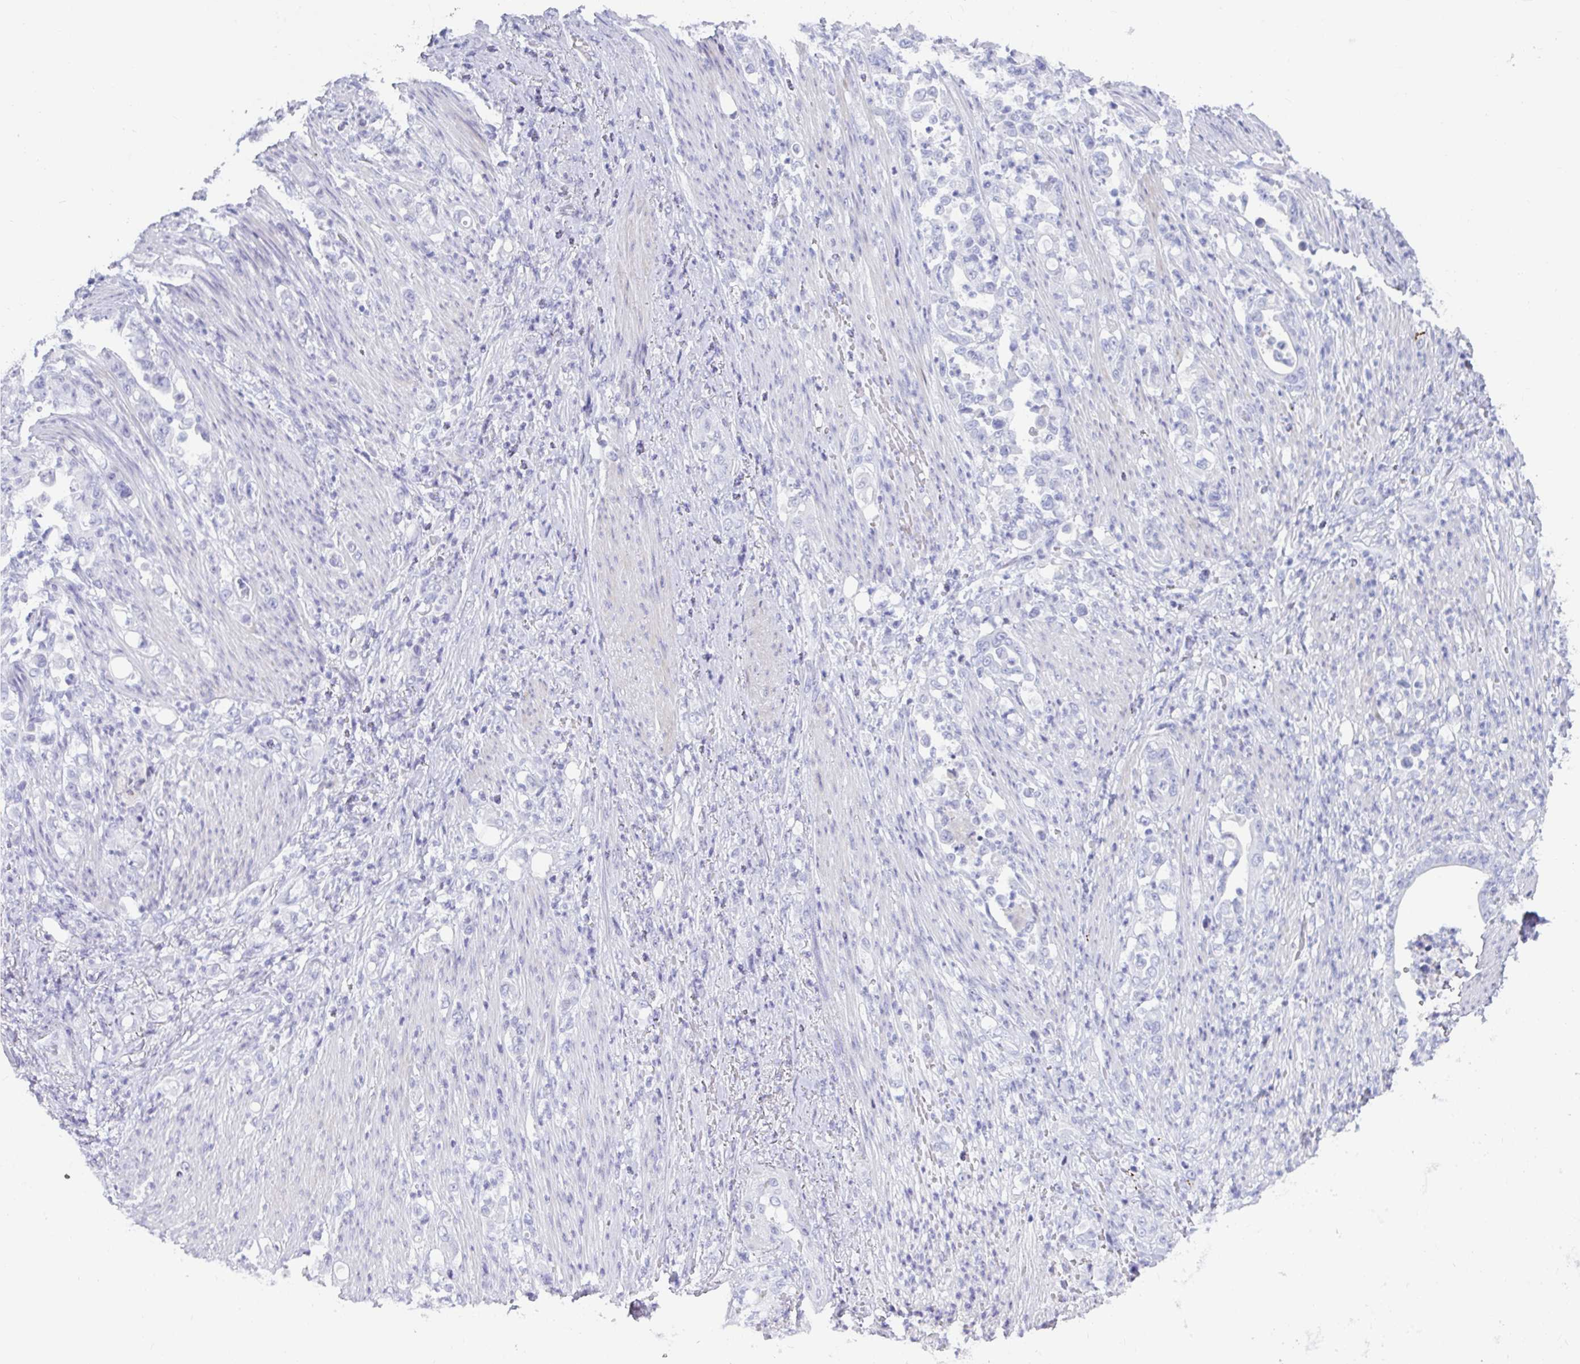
{"staining": {"intensity": "negative", "quantity": "none", "location": "none"}, "tissue": "stomach cancer", "cell_type": "Tumor cells", "image_type": "cancer", "snomed": [{"axis": "morphology", "description": "Normal tissue, NOS"}, {"axis": "morphology", "description": "Adenocarcinoma, NOS"}, {"axis": "topography", "description": "Stomach"}], "caption": "Tumor cells are negative for protein expression in human stomach adenocarcinoma.", "gene": "NPY", "patient": {"sex": "female", "age": 79}}